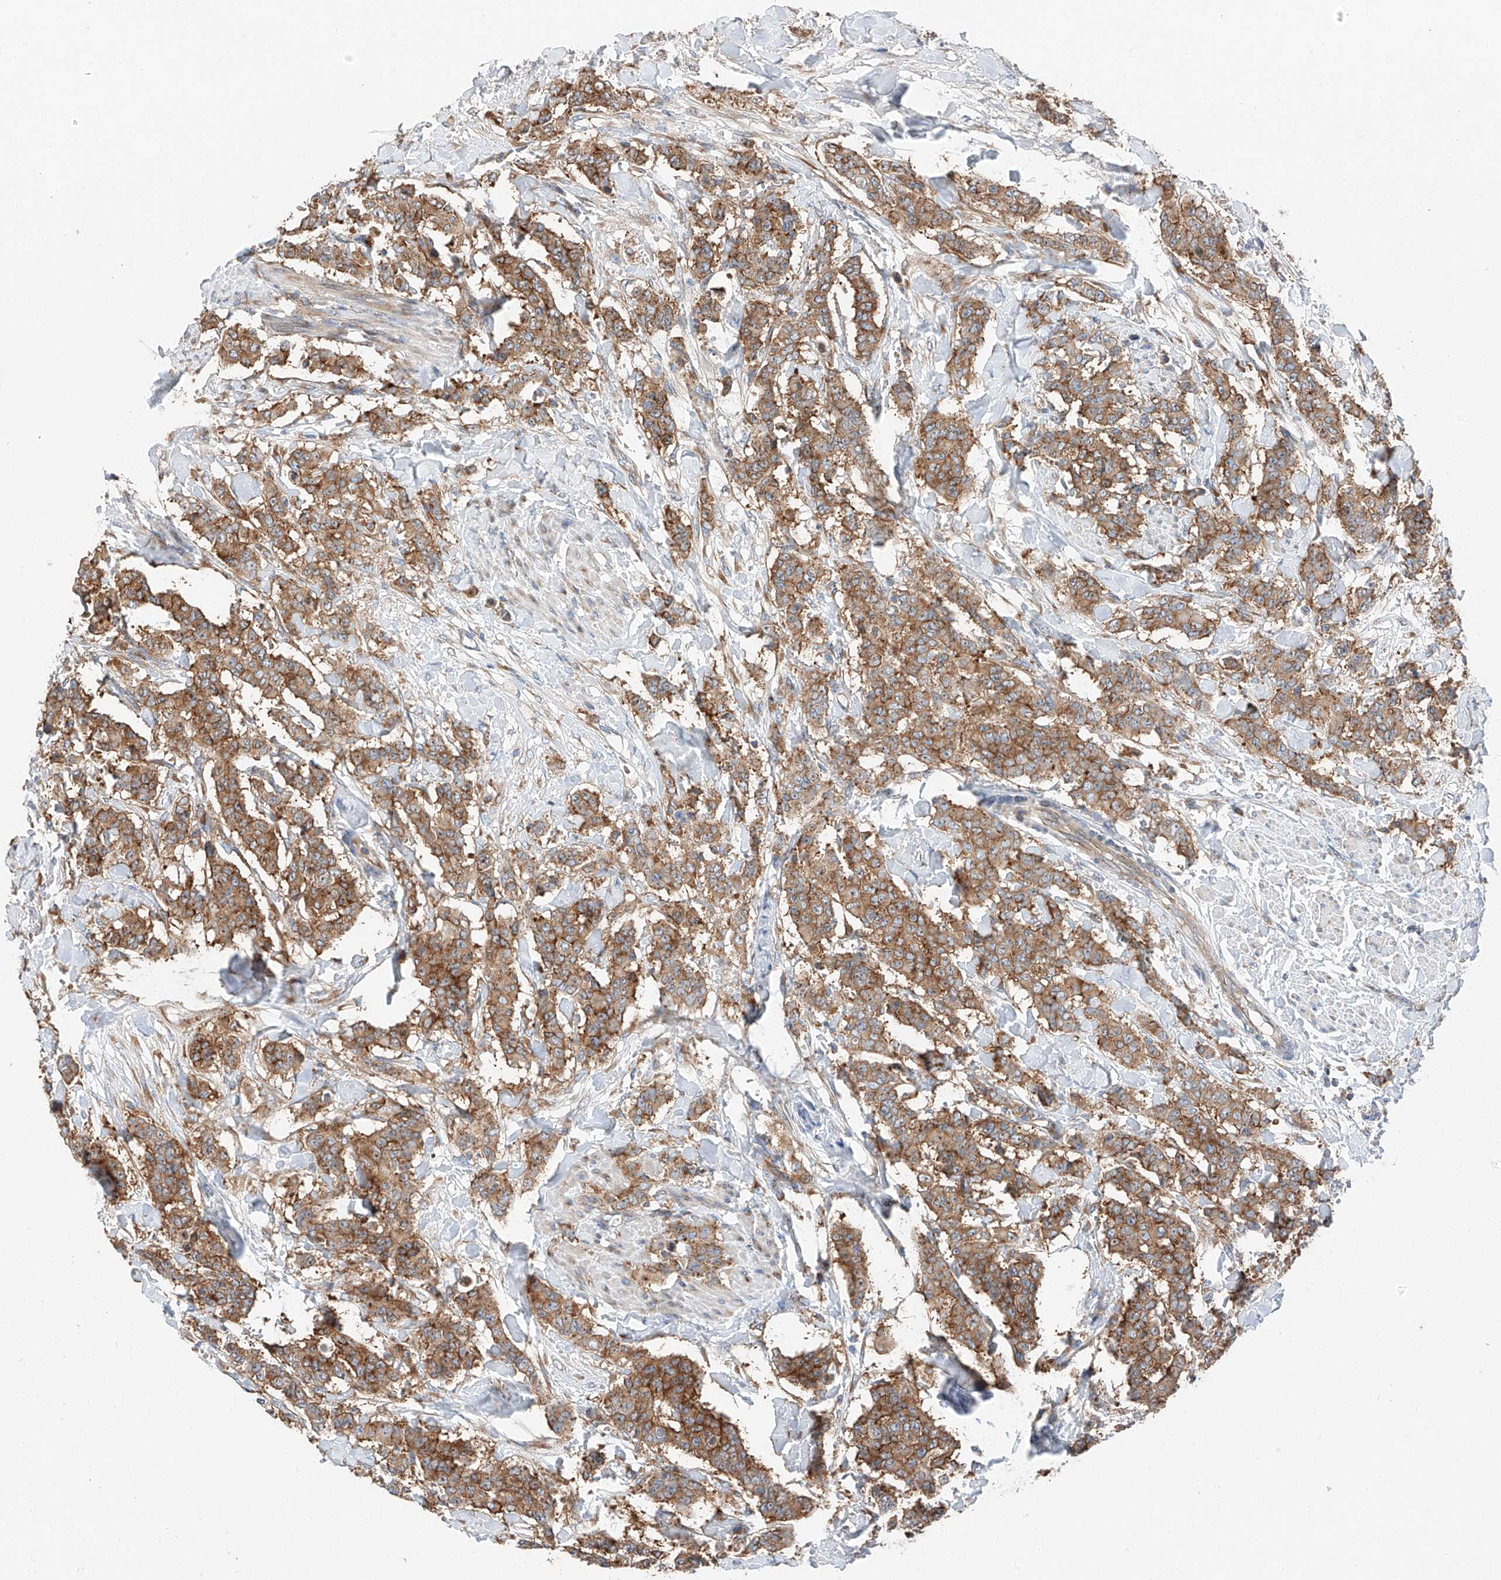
{"staining": {"intensity": "strong", "quantity": ">75%", "location": "cytoplasmic/membranous"}, "tissue": "breast cancer", "cell_type": "Tumor cells", "image_type": "cancer", "snomed": [{"axis": "morphology", "description": "Duct carcinoma"}, {"axis": "topography", "description": "Breast"}], "caption": "The histopathology image reveals staining of breast intraductal carcinoma, revealing strong cytoplasmic/membranous protein positivity (brown color) within tumor cells.", "gene": "ZC3H15", "patient": {"sex": "female", "age": 40}}